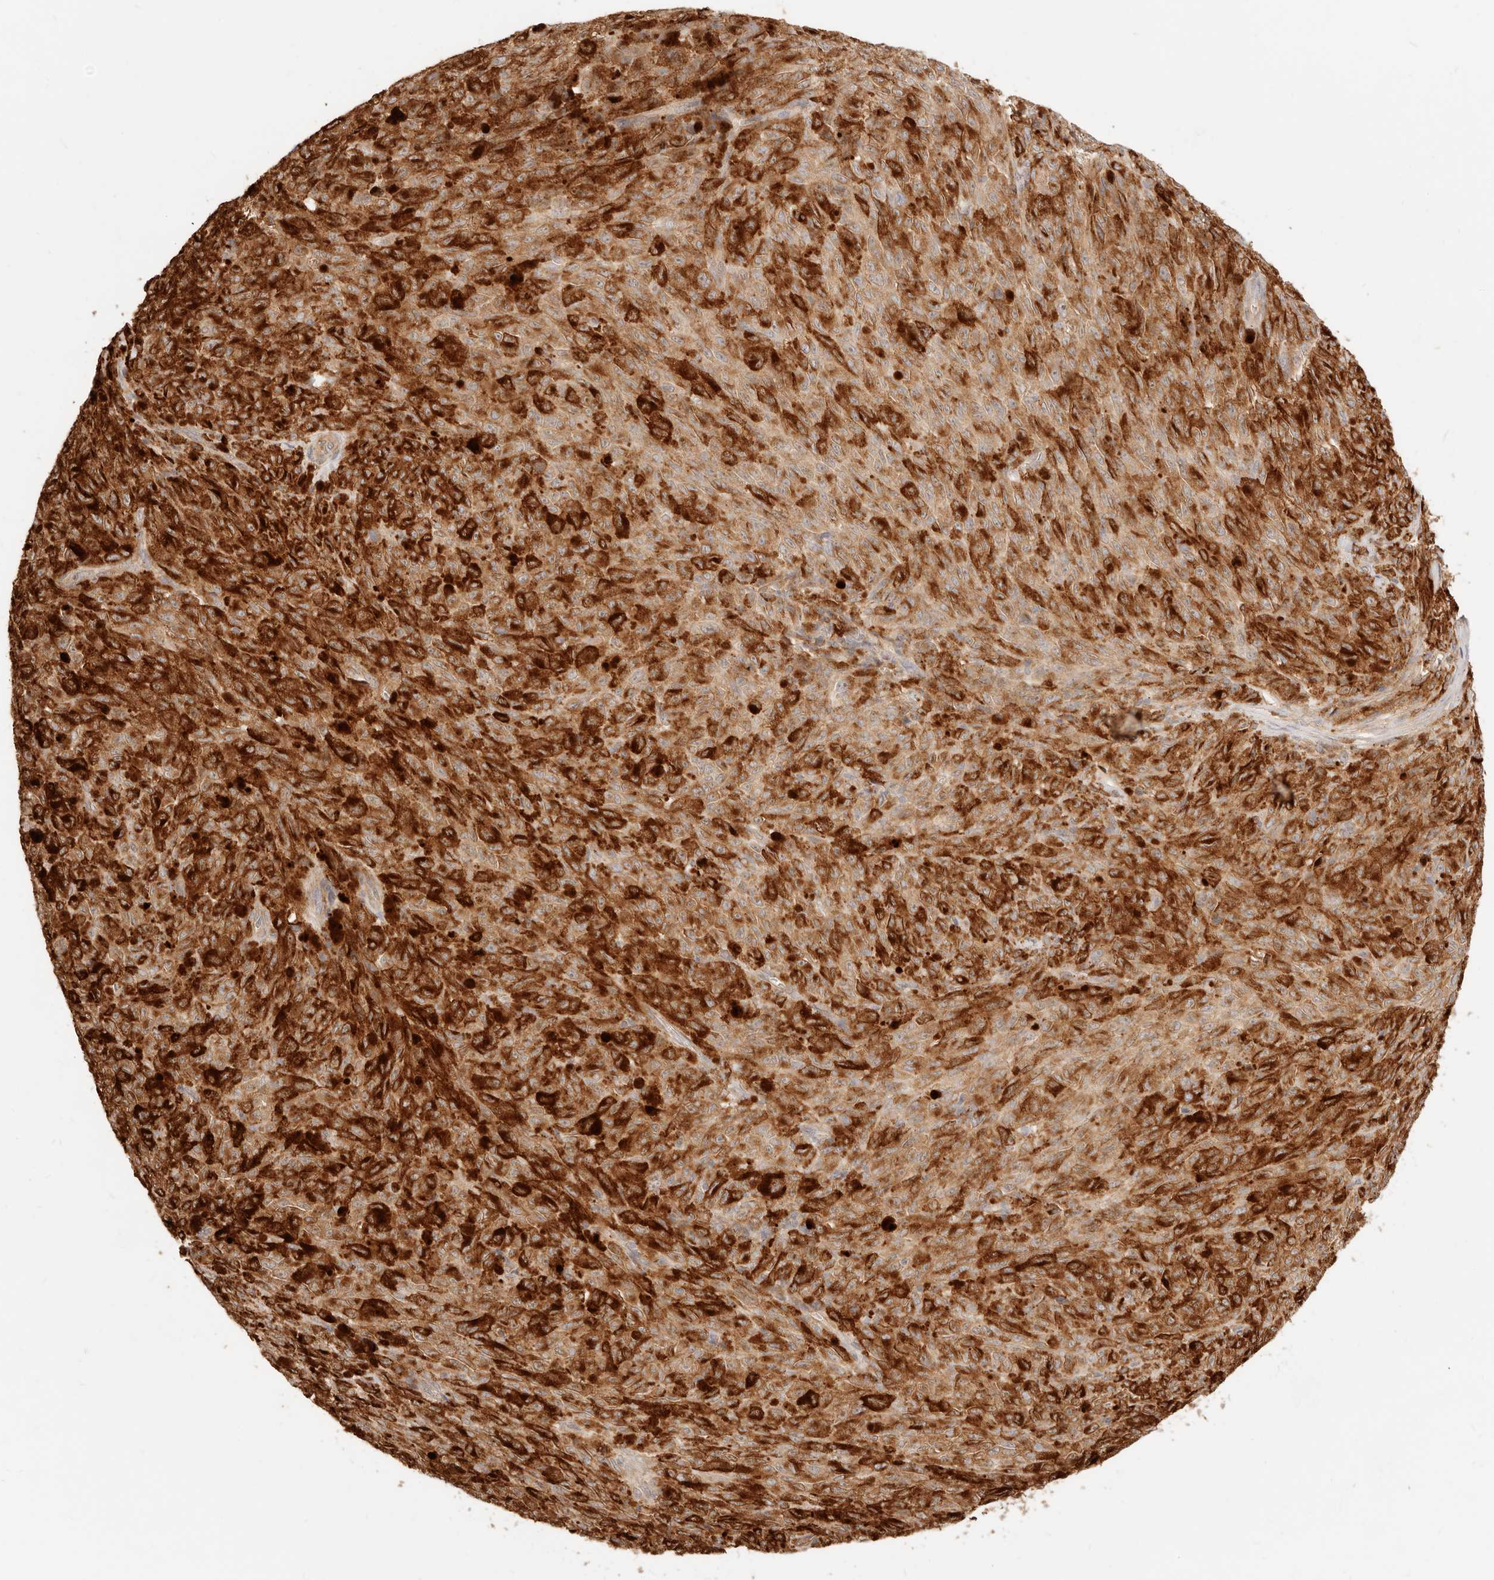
{"staining": {"intensity": "strong", "quantity": ">75%", "location": "cytoplasmic/membranous"}, "tissue": "melanoma", "cell_type": "Tumor cells", "image_type": "cancer", "snomed": [{"axis": "morphology", "description": "Malignant melanoma, NOS"}, {"axis": "topography", "description": "Skin"}], "caption": "Immunohistochemistry of melanoma demonstrates high levels of strong cytoplasmic/membranous staining in about >75% of tumor cells.", "gene": "UBXN10", "patient": {"sex": "female", "age": 82}}